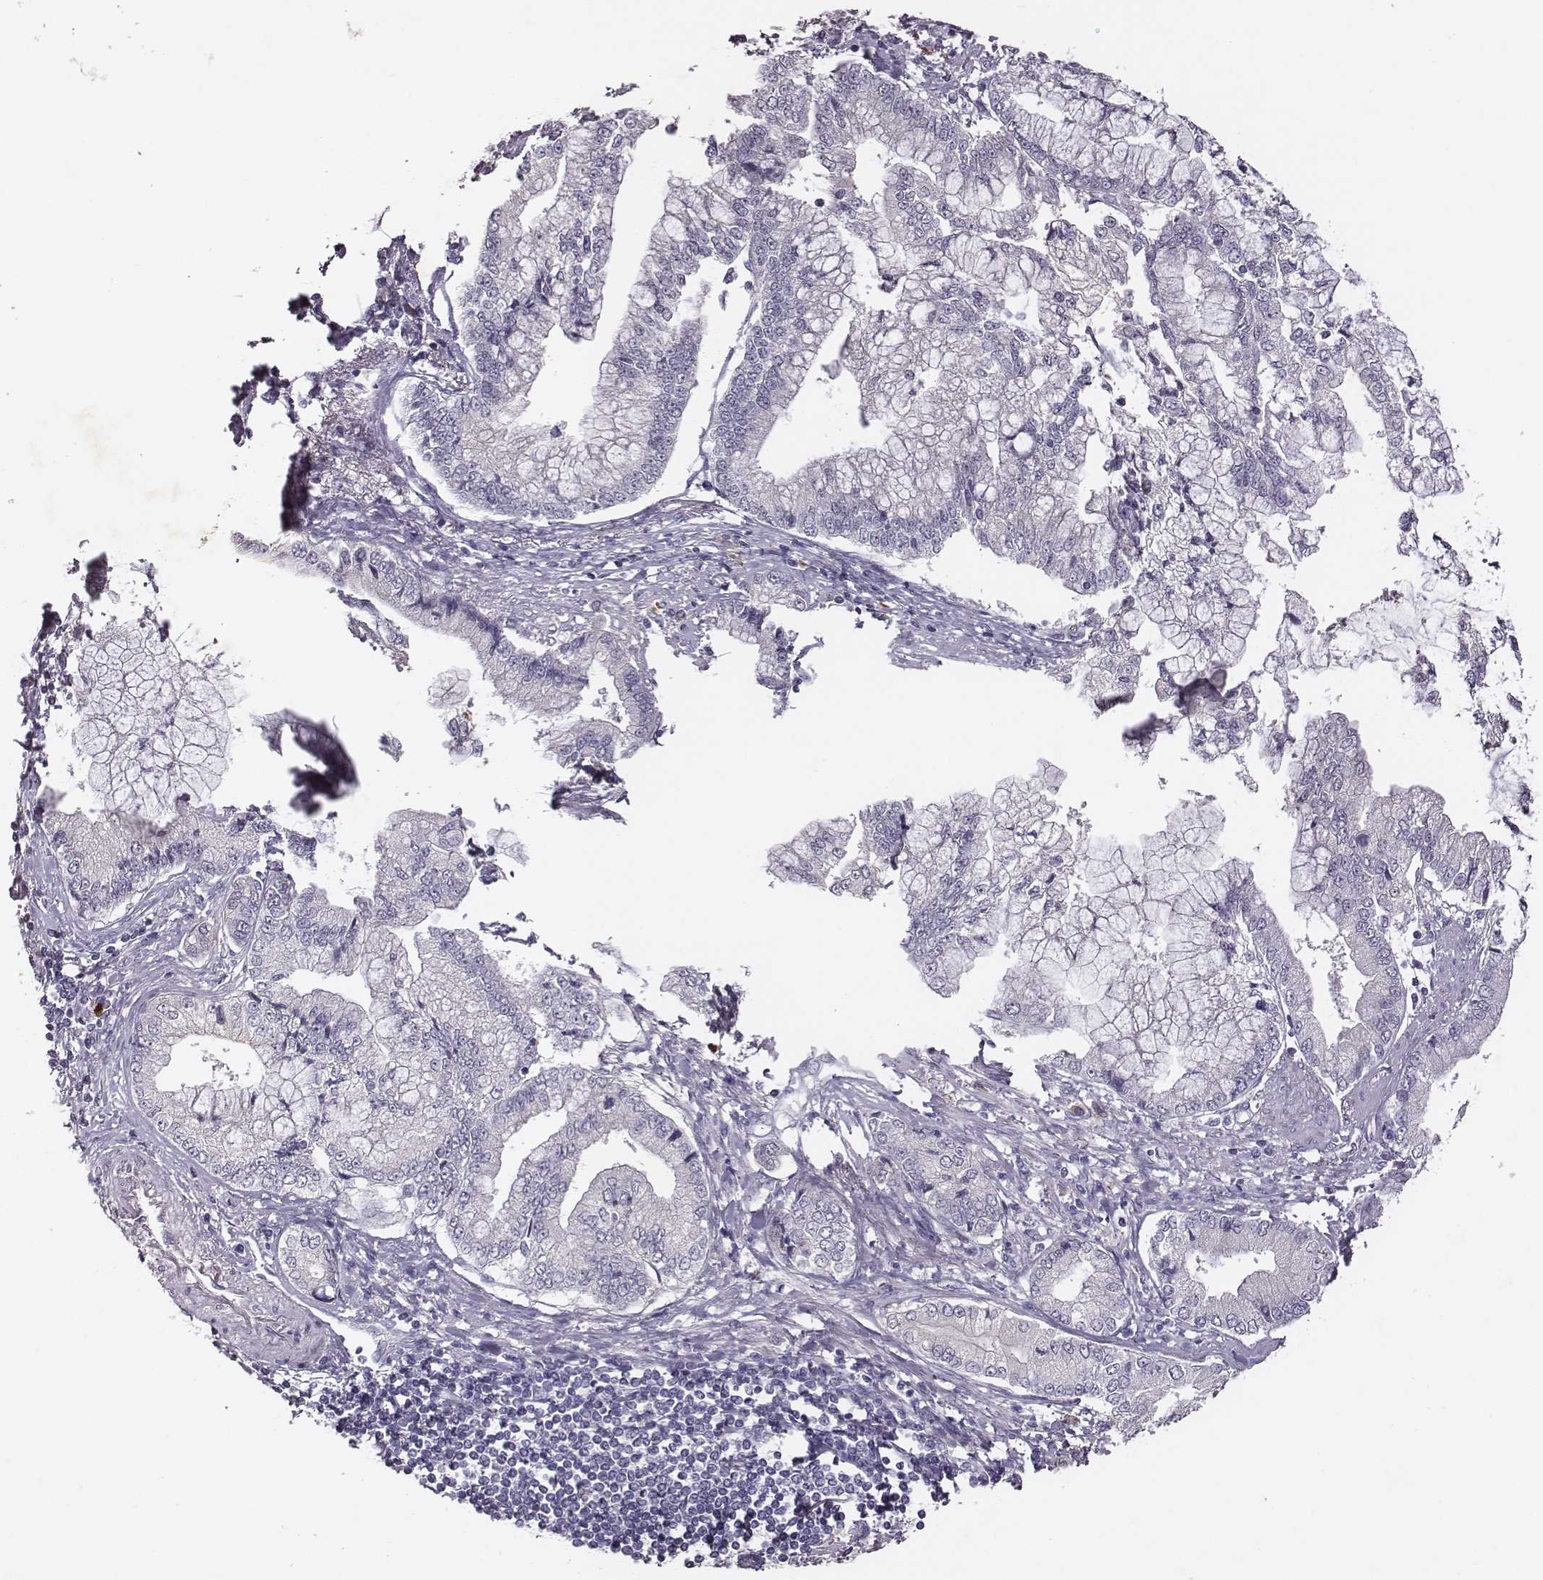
{"staining": {"intensity": "negative", "quantity": "none", "location": "none"}, "tissue": "stomach cancer", "cell_type": "Tumor cells", "image_type": "cancer", "snomed": [{"axis": "morphology", "description": "Adenocarcinoma, NOS"}, {"axis": "topography", "description": "Stomach, upper"}], "caption": "This image is of stomach cancer (adenocarcinoma) stained with immunohistochemistry to label a protein in brown with the nuclei are counter-stained blue. There is no staining in tumor cells.", "gene": "SLC22A6", "patient": {"sex": "female", "age": 74}}